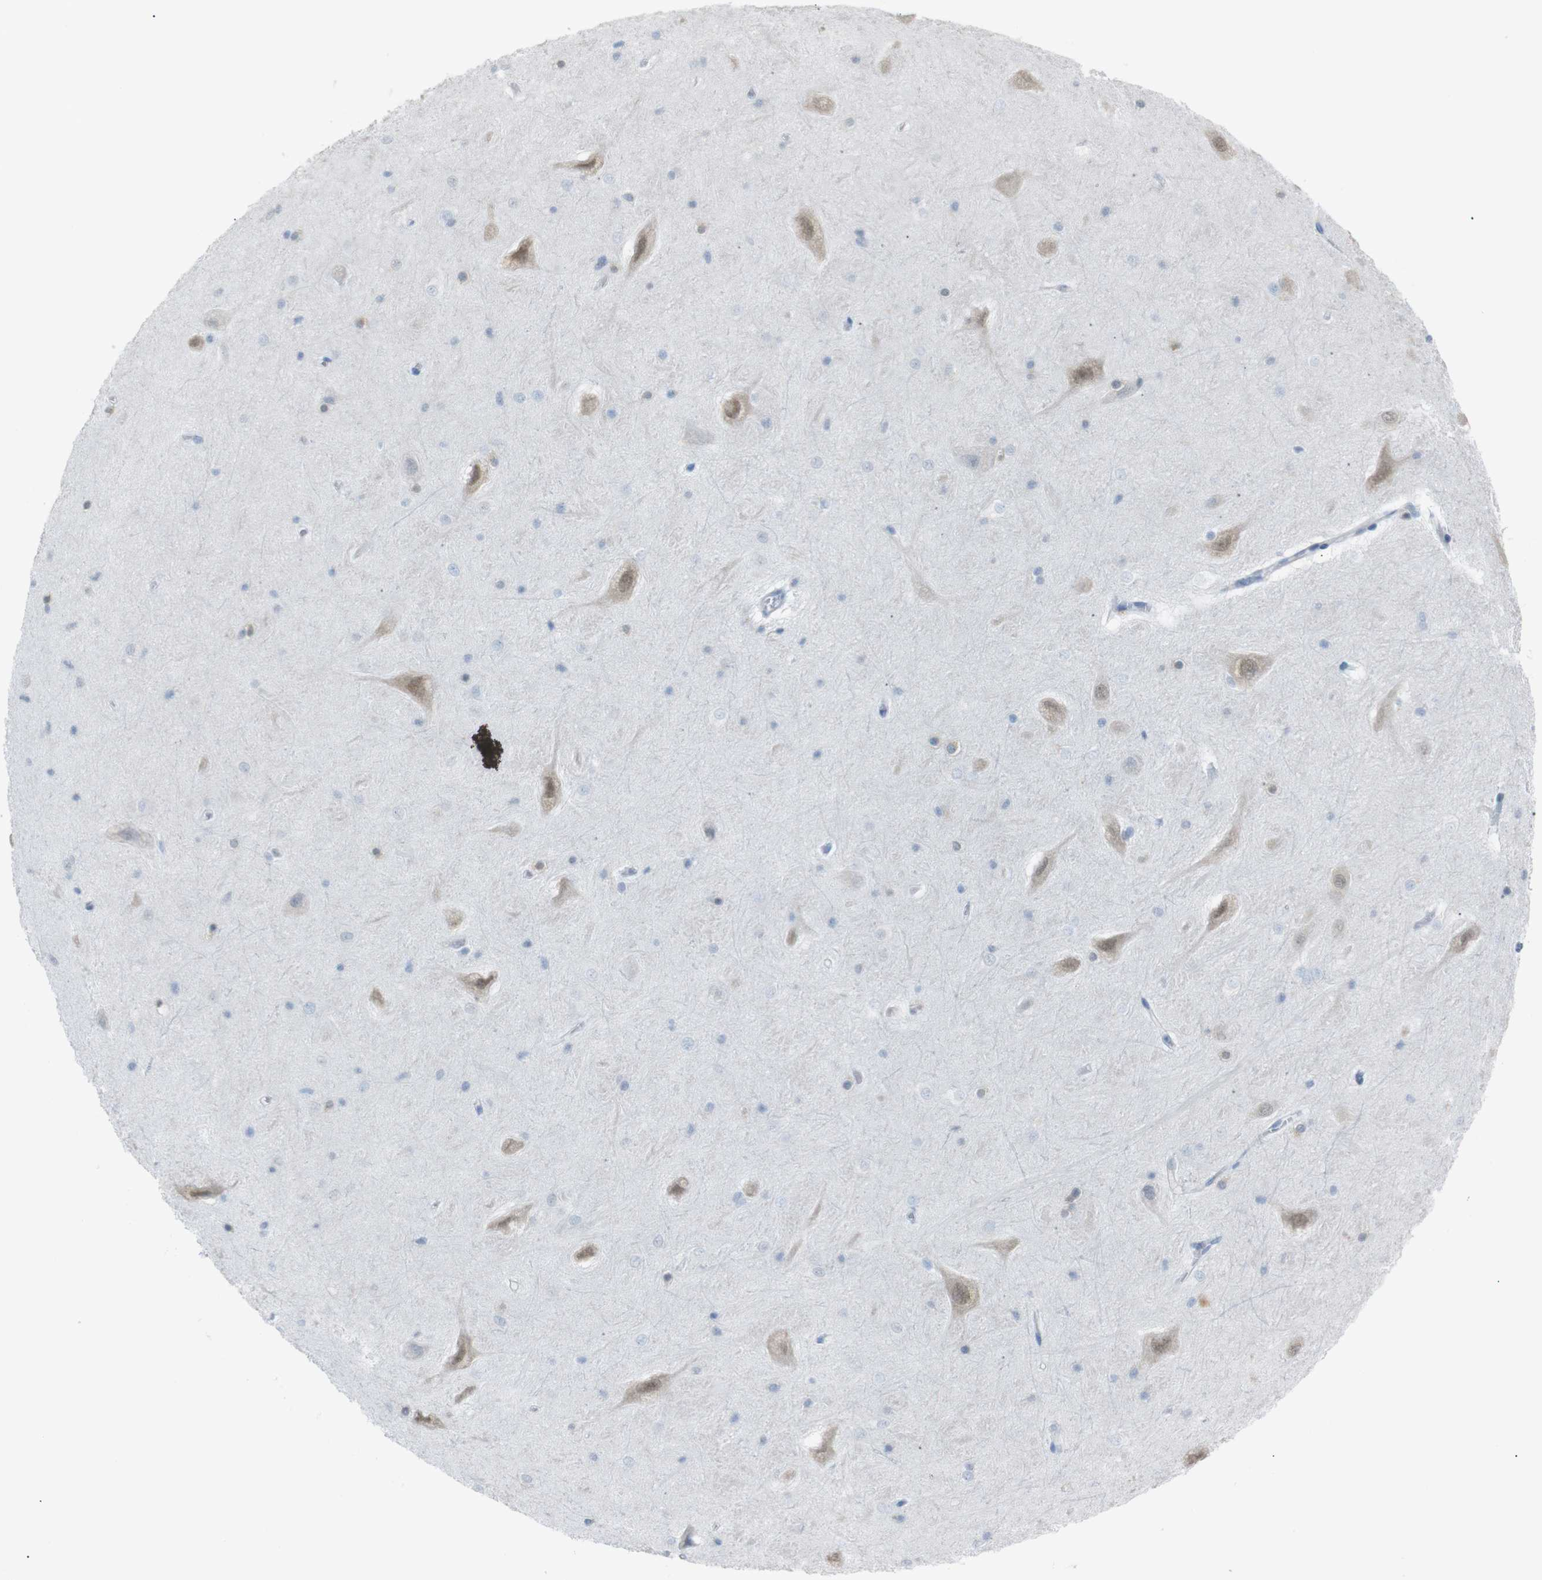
{"staining": {"intensity": "negative", "quantity": "none", "location": "none"}, "tissue": "hippocampus", "cell_type": "Glial cells", "image_type": "normal", "snomed": [{"axis": "morphology", "description": "Normal tissue, NOS"}, {"axis": "topography", "description": "Hippocampus"}], "caption": "Immunohistochemistry (IHC) of benign hippocampus demonstrates no staining in glial cells. The staining was performed using DAB to visualize the protein expression in brown, while the nuclei were stained in blue with hematoxylin (Magnification: 20x).", "gene": "CHRM5", "patient": {"sex": "male", "age": 45}}